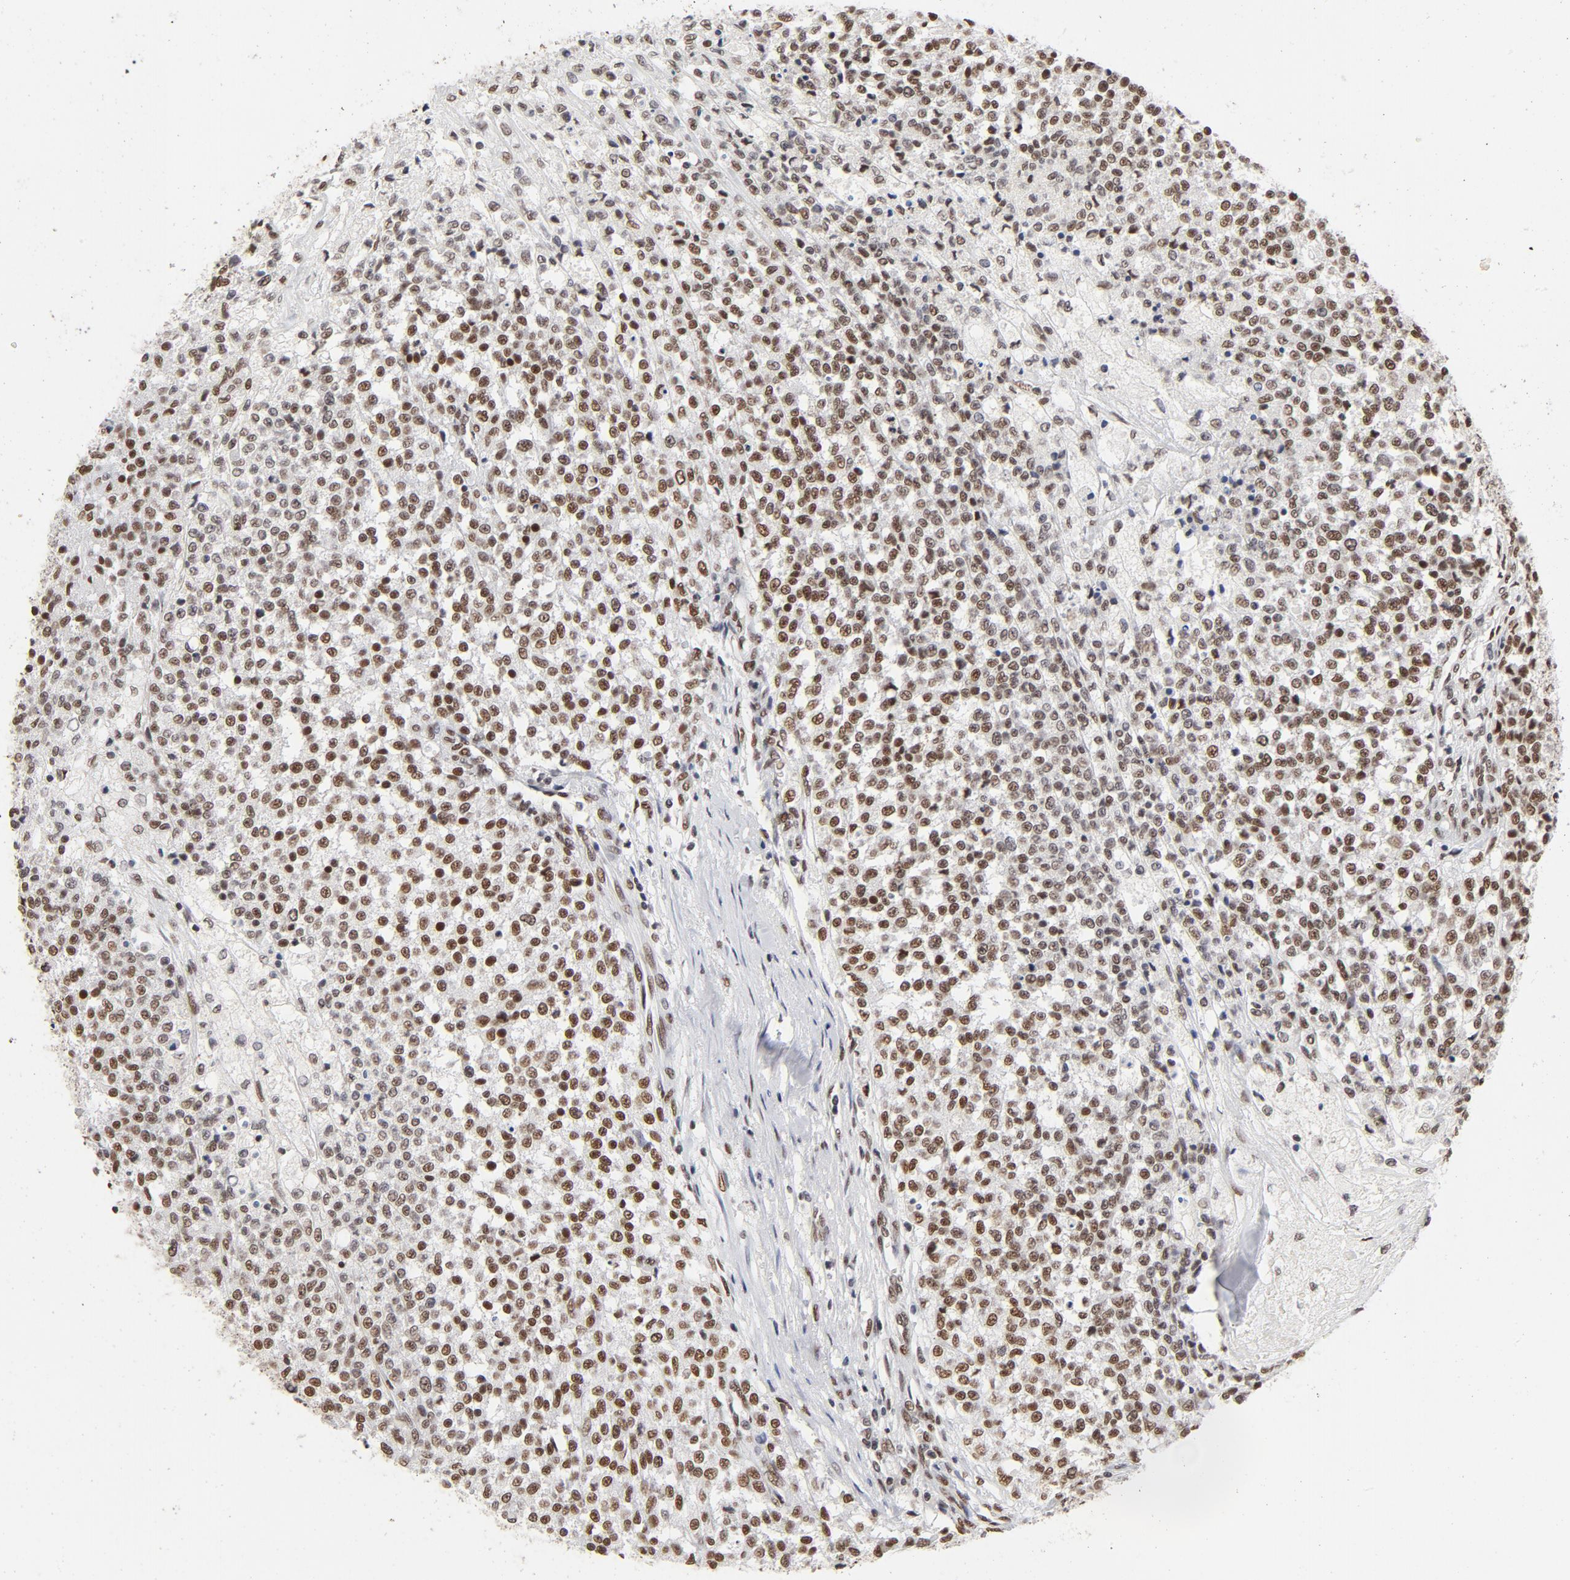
{"staining": {"intensity": "moderate", "quantity": ">75%", "location": "nuclear"}, "tissue": "testis cancer", "cell_type": "Tumor cells", "image_type": "cancer", "snomed": [{"axis": "morphology", "description": "Seminoma, NOS"}, {"axis": "topography", "description": "Testis"}], "caption": "Testis cancer tissue demonstrates moderate nuclear expression in about >75% of tumor cells, visualized by immunohistochemistry.", "gene": "TP53BP1", "patient": {"sex": "male", "age": 59}}